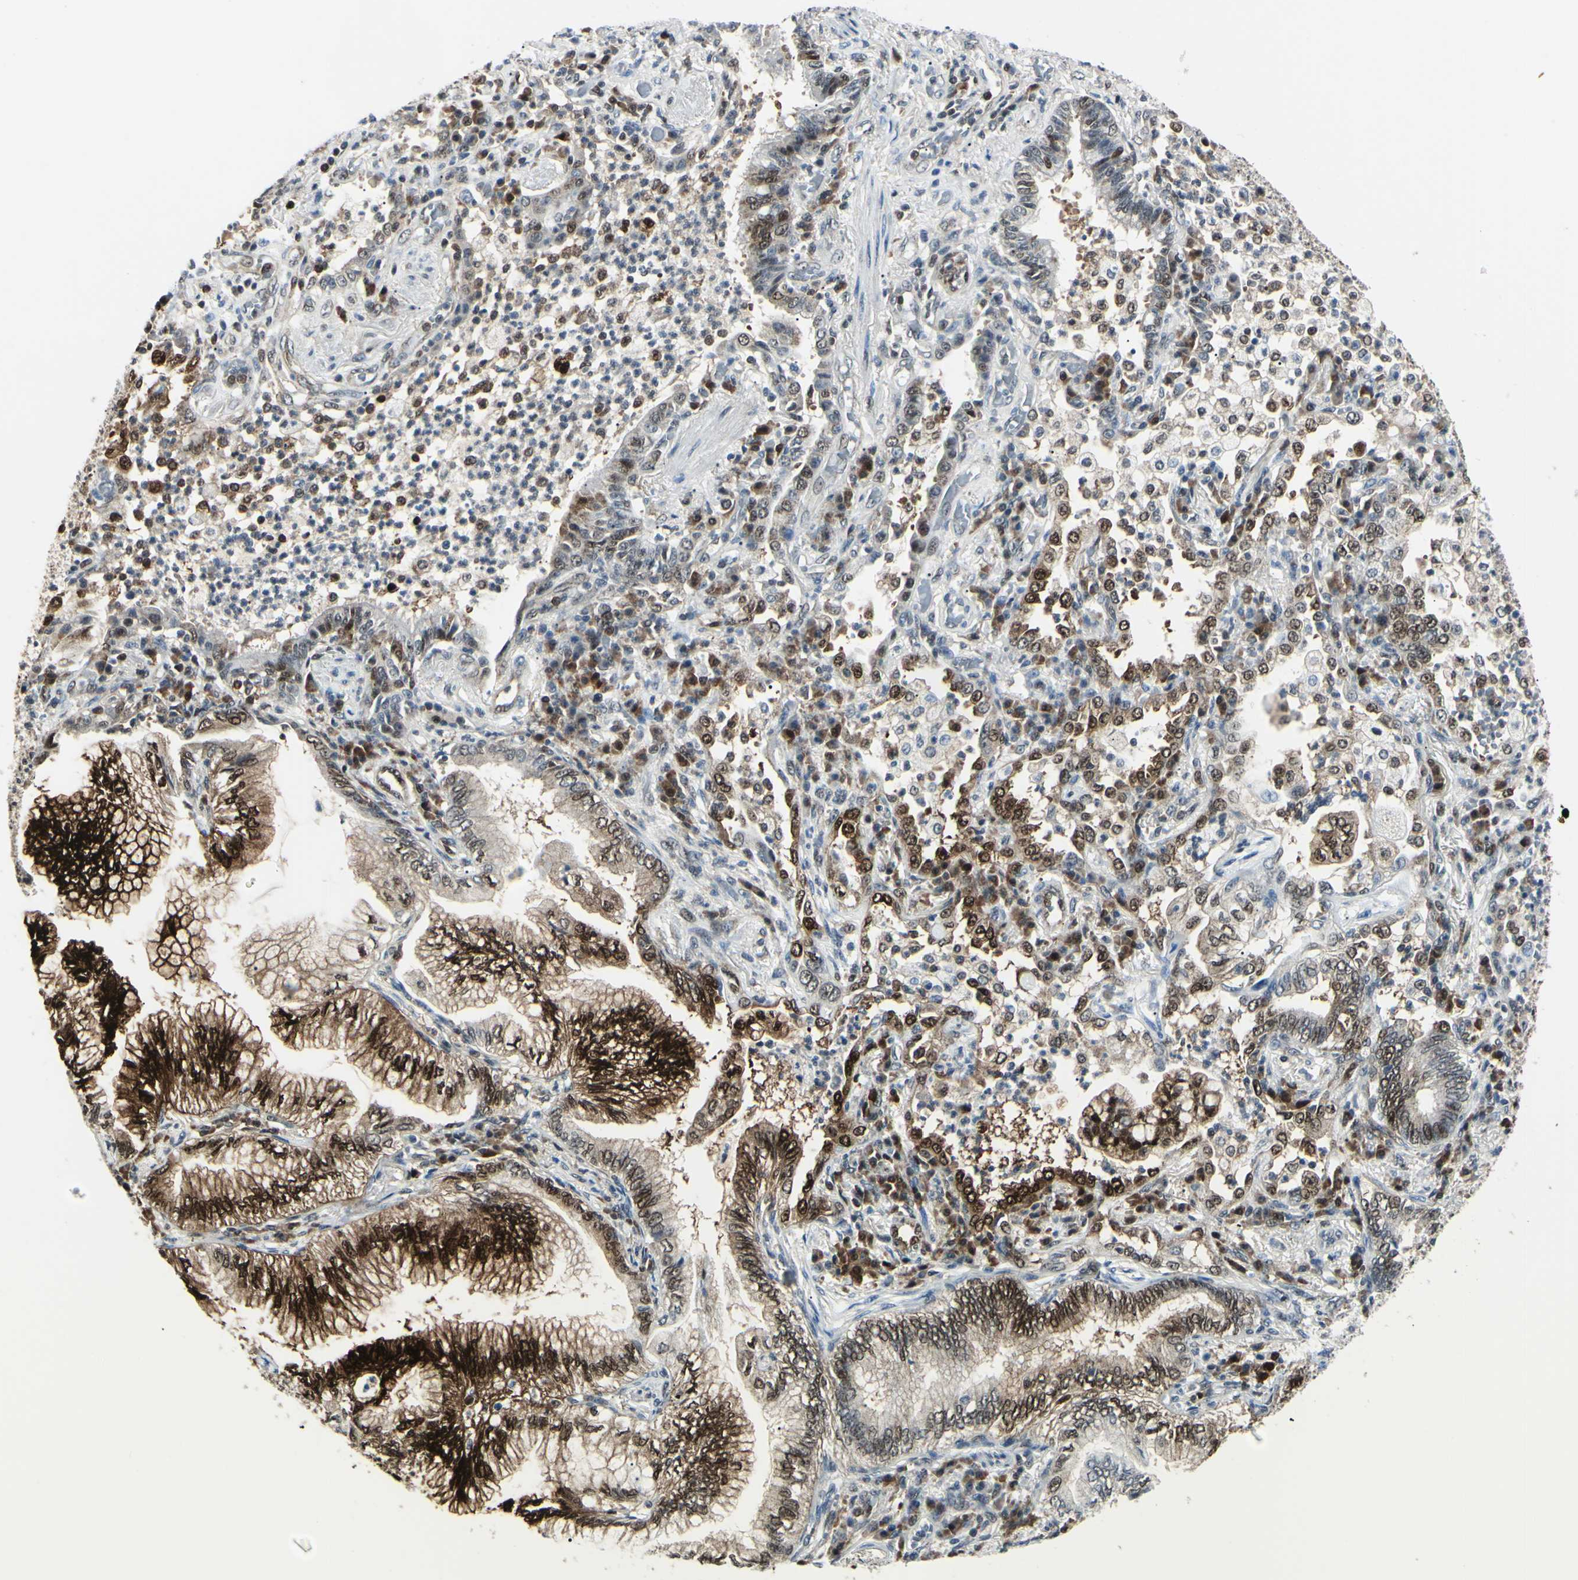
{"staining": {"intensity": "strong", "quantity": "25%-75%", "location": "cytoplasmic/membranous,nuclear"}, "tissue": "lung cancer", "cell_type": "Tumor cells", "image_type": "cancer", "snomed": [{"axis": "morphology", "description": "Normal tissue, NOS"}, {"axis": "morphology", "description": "Adenocarcinoma, NOS"}, {"axis": "topography", "description": "Bronchus"}, {"axis": "topography", "description": "Lung"}], "caption": "IHC histopathology image of lung adenocarcinoma stained for a protein (brown), which demonstrates high levels of strong cytoplasmic/membranous and nuclear expression in approximately 25%-75% of tumor cells.", "gene": "PGK1", "patient": {"sex": "female", "age": 70}}